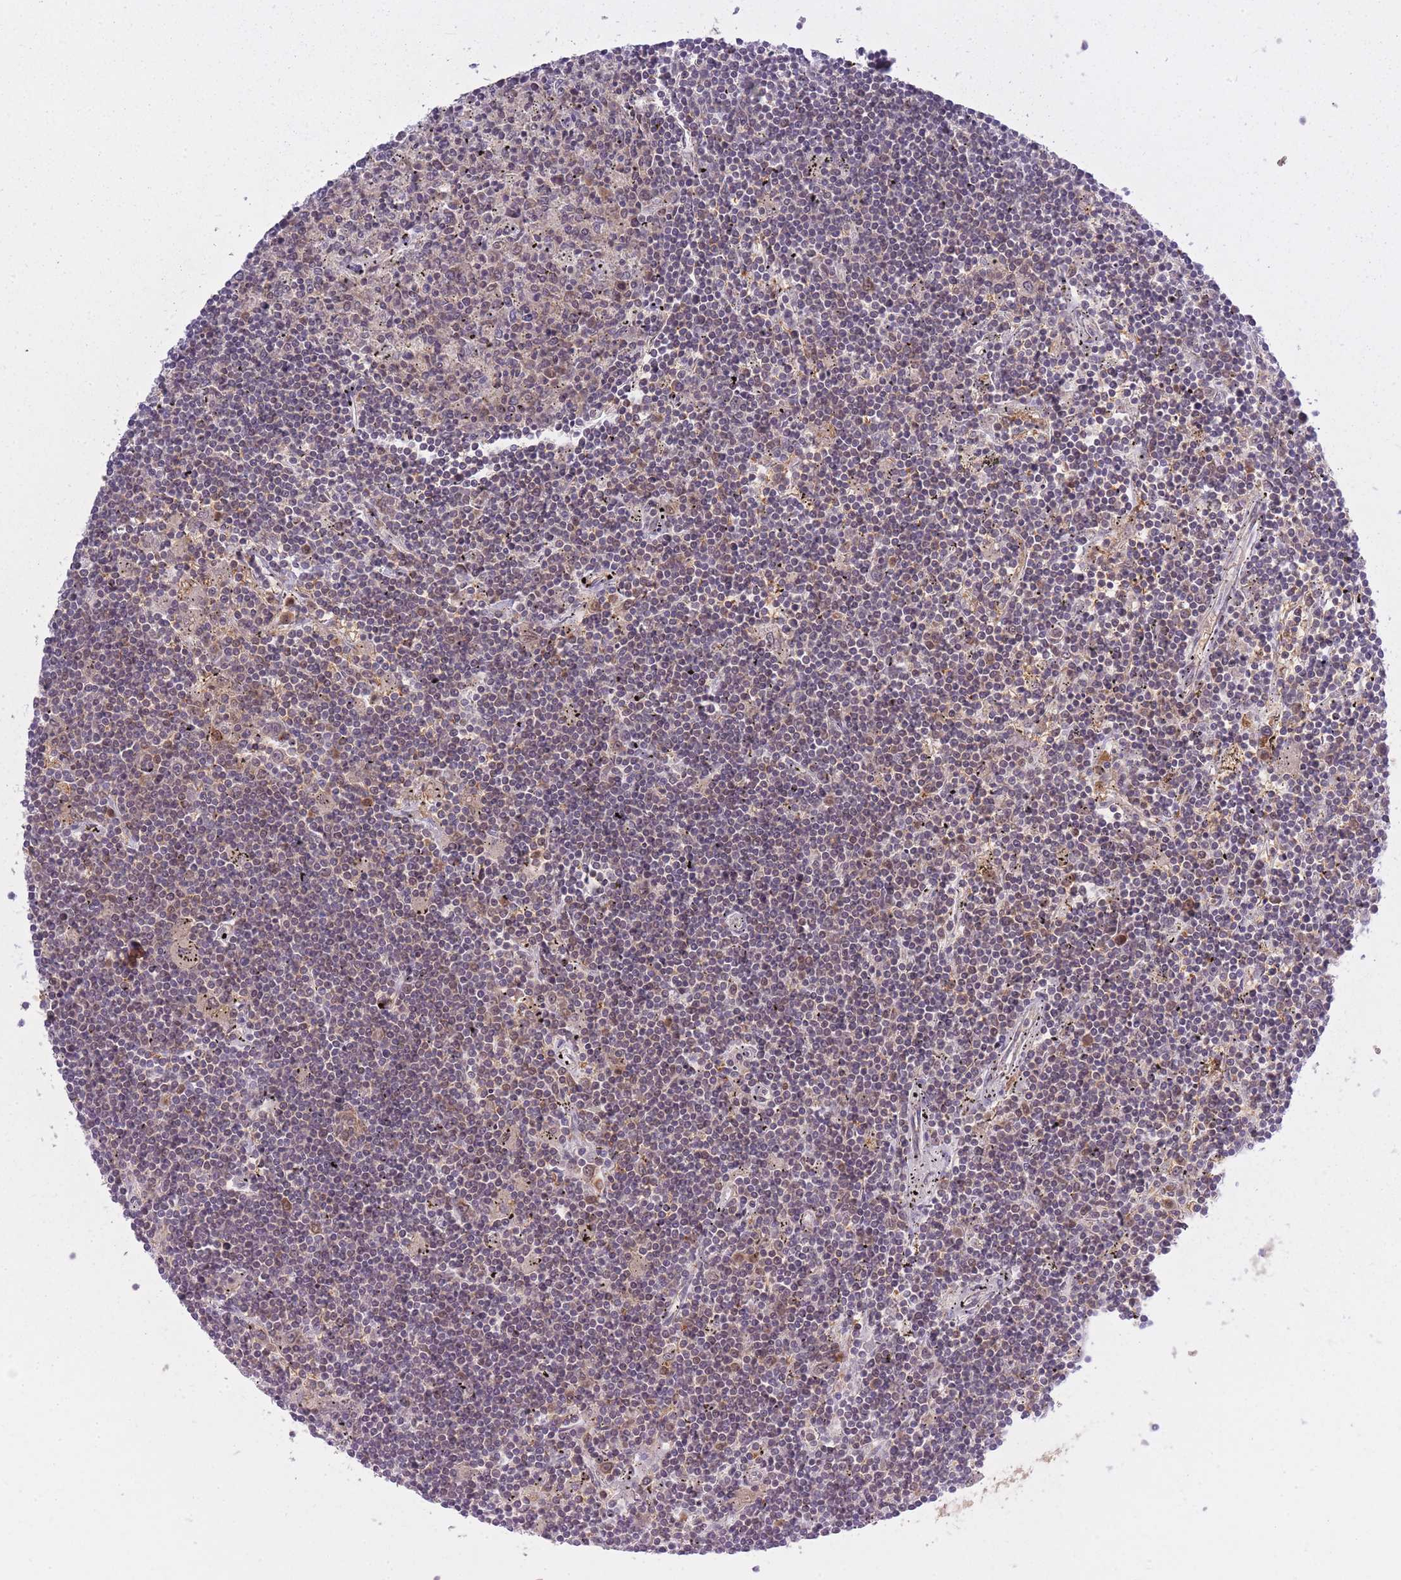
{"staining": {"intensity": "weak", "quantity": "<25%", "location": "cytoplasmic/membranous,nuclear"}, "tissue": "lymphoma", "cell_type": "Tumor cells", "image_type": "cancer", "snomed": [{"axis": "morphology", "description": "Malignant lymphoma, non-Hodgkin's type, Low grade"}, {"axis": "topography", "description": "Spleen"}], "caption": "This is an immunohistochemistry image of human low-grade malignant lymphoma, non-Hodgkin's type. There is no expression in tumor cells.", "gene": "CXorf38", "patient": {"sex": "male", "age": 76}}